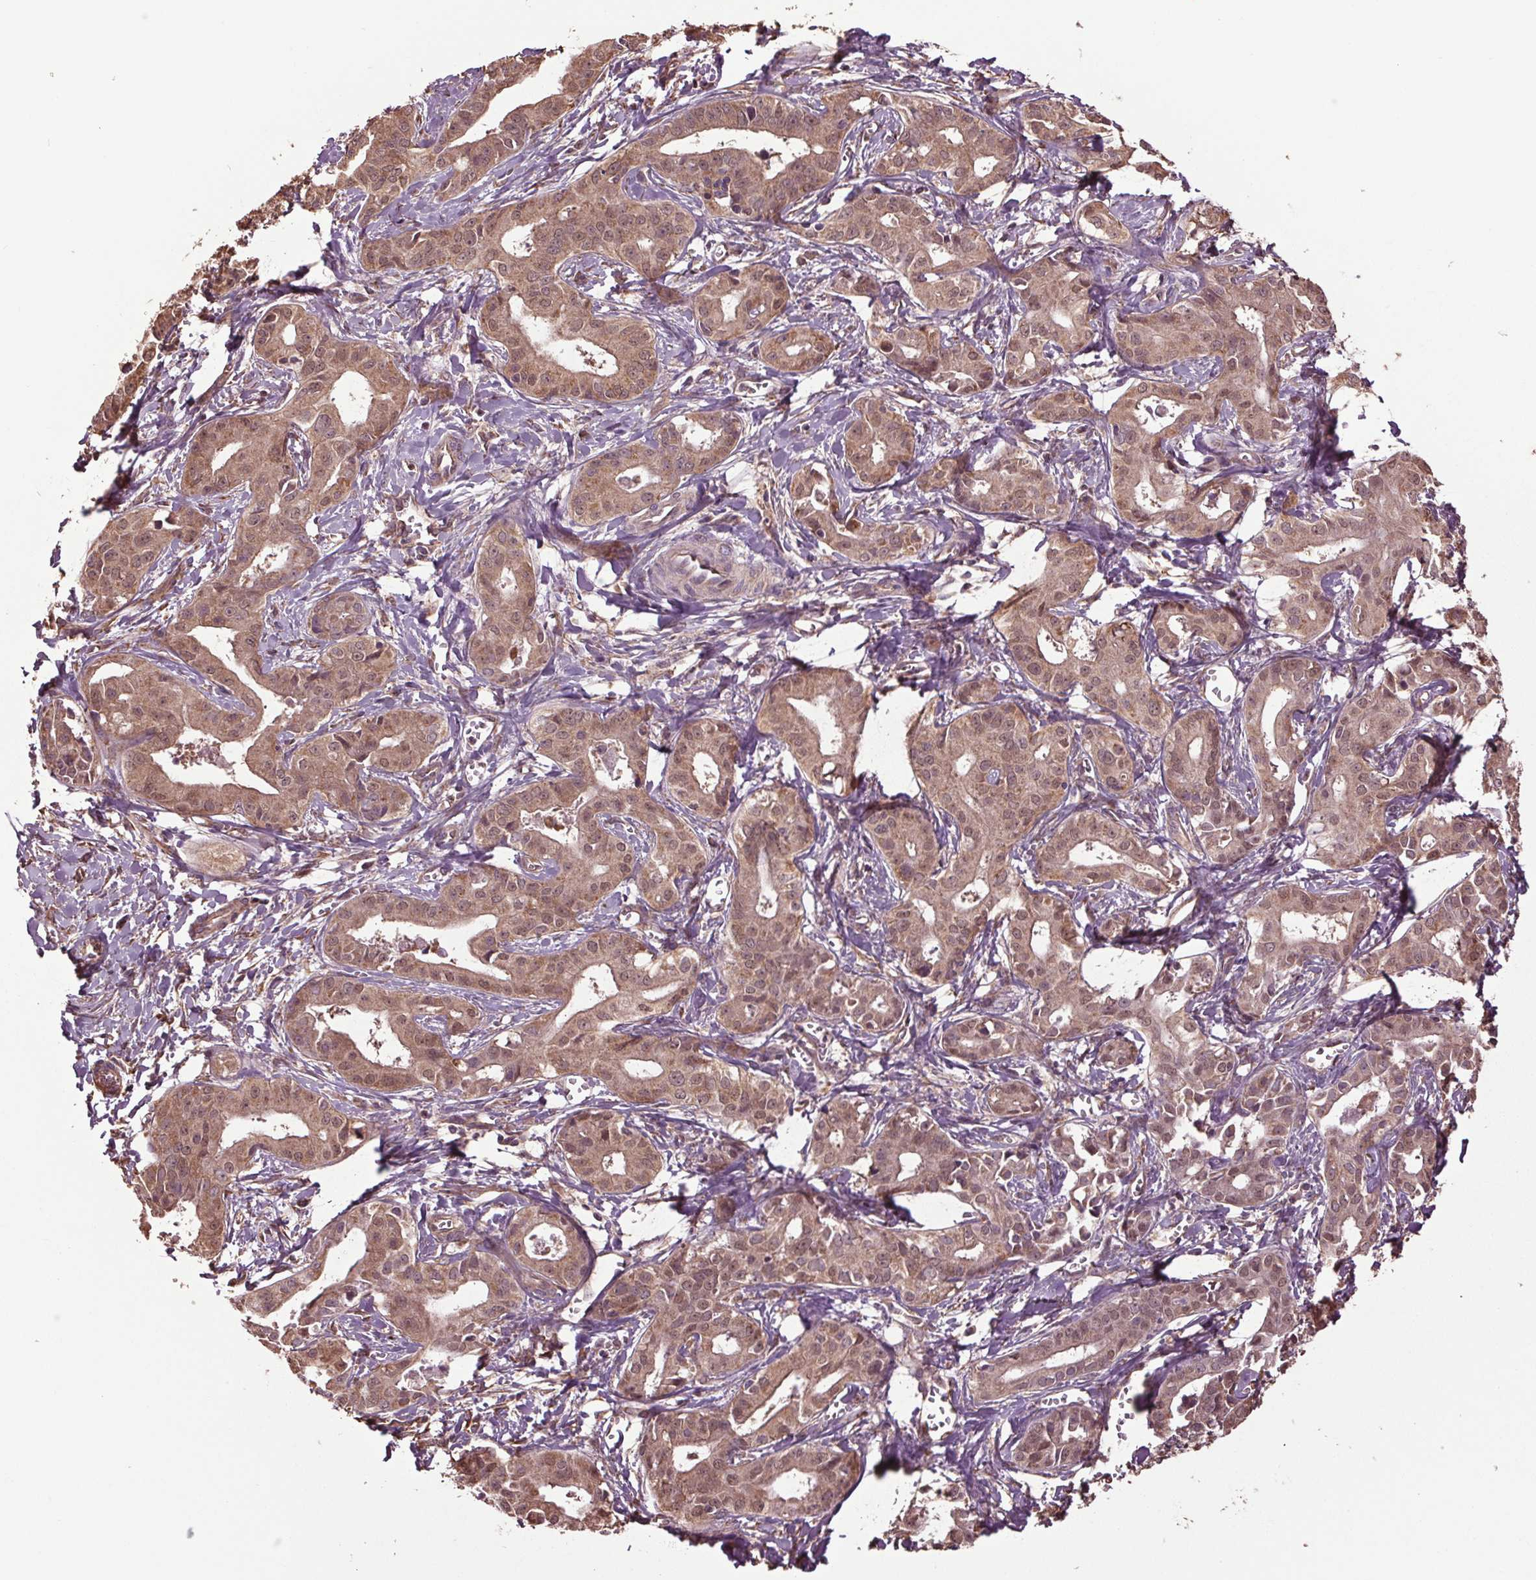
{"staining": {"intensity": "moderate", "quantity": ">75%", "location": "cytoplasmic/membranous"}, "tissue": "liver cancer", "cell_type": "Tumor cells", "image_type": "cancer", "snomed": [{"axis": "morphology", "description": "Cholangiocarcinoma"}, {"axis": "topography", "description": "Liver"}], "caption": "Protein expression analysis of human liver cancer (cholangiocarcinoma) reveals moderate cytoplasmic/membranous expression in approximately >75% of tumor cells.", "gene": "RNPEP", "patient": {"sex": "female", "age": 65}}